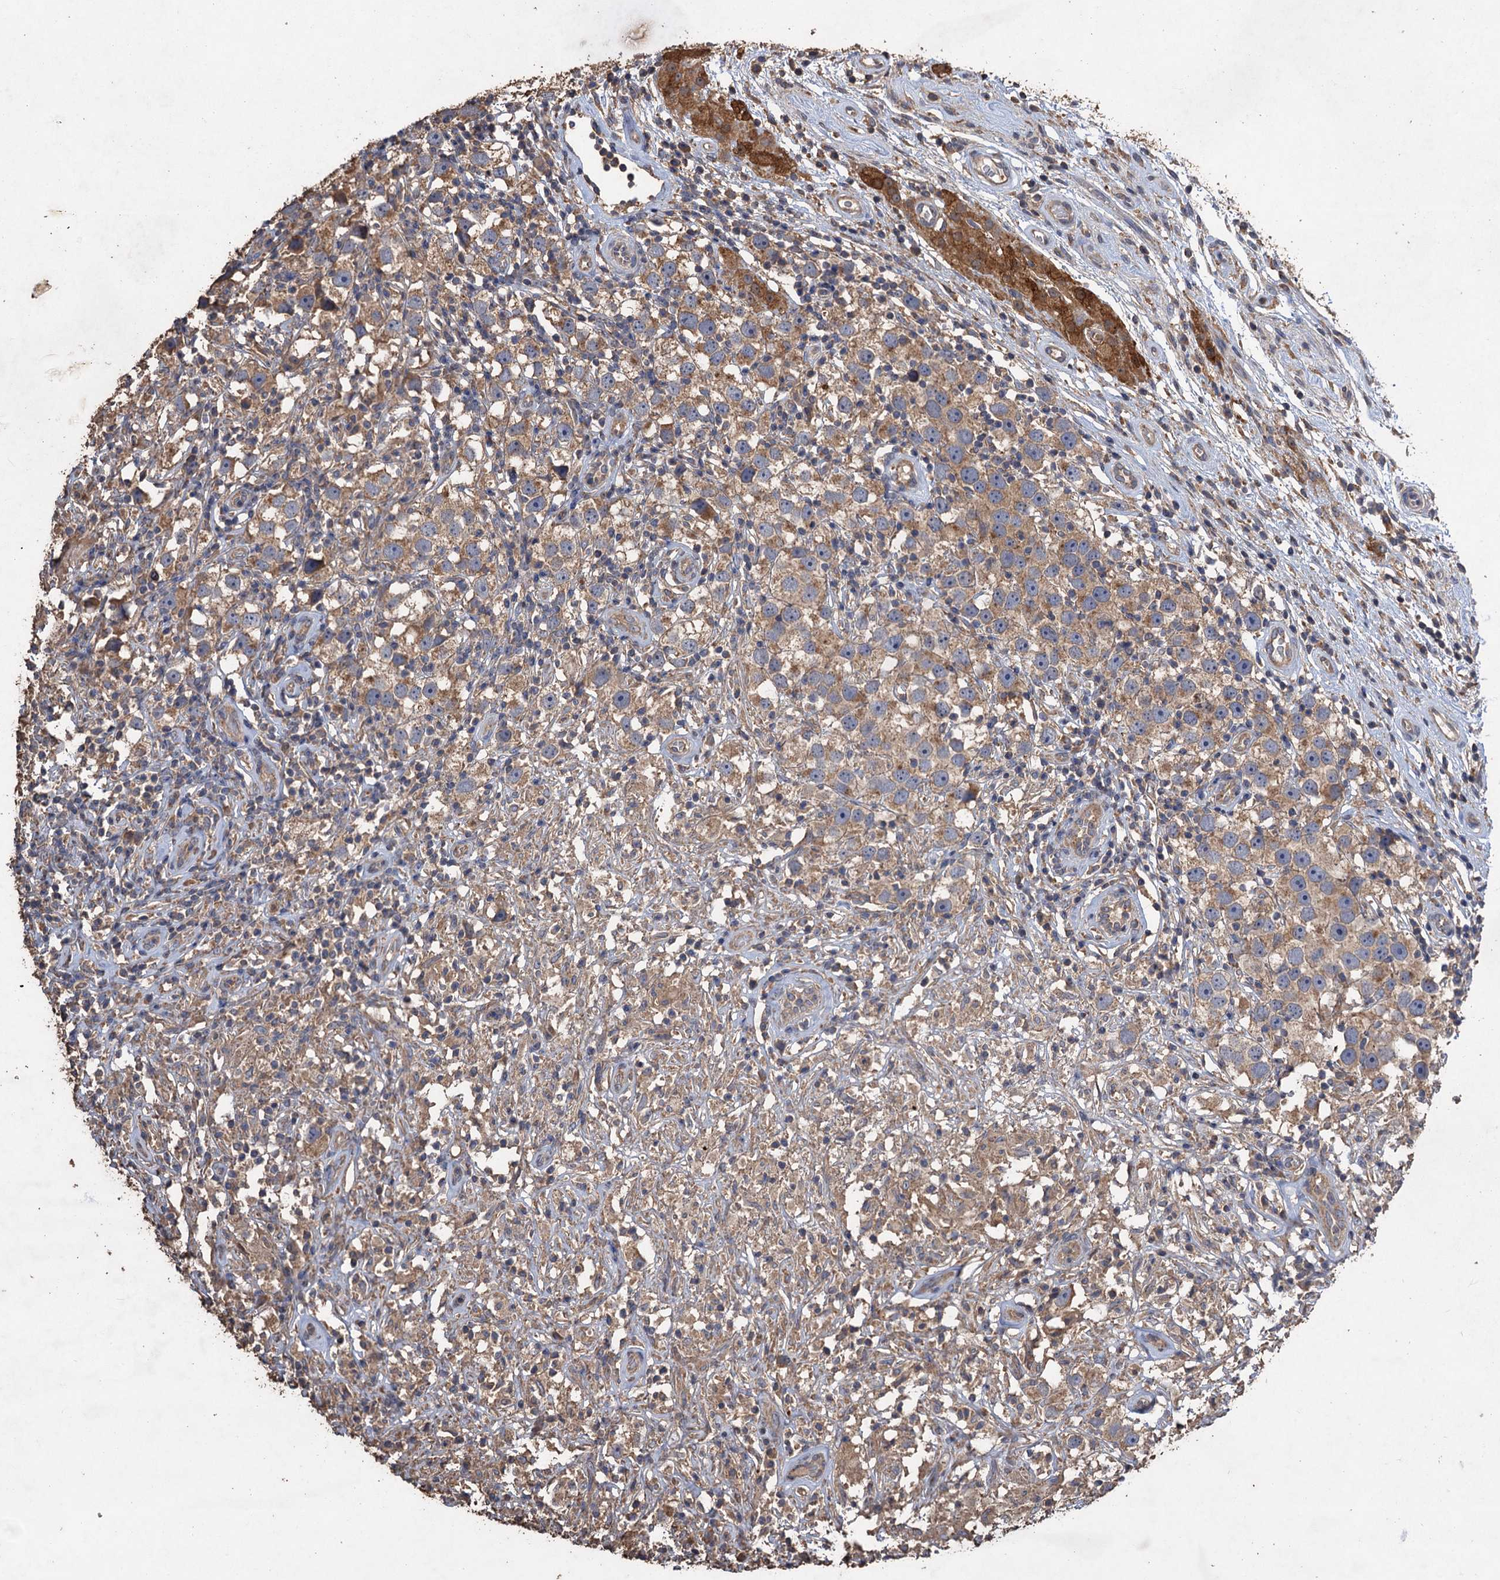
{"staining": {"intensity": "moderate", "quantity": ">75%", "location": "cytoplasmic/membranous"}, "tissue": "testis cancer", "cell_type": "Tumor cells", "image_type": "cancer", "snomed": [{"axis": "morphology", "description": "Seminoma, NOS"}, {"axis": "topography", "description": "Testis"}], "caption": "Testis seminoma stained with DAB immunohistochemistry reveals medium levels of moderate cytoplasmic/membranous staining in approximately >75% of tumor cells. The staining is performed using DAB (3,3'-diaminobenzidine) brown chromogen to label protein expression. The nuclei are counter-stained blue using hematoxylin.", "gene": "SCUBE3", "patient": {"sex": "male", "age": 49}}